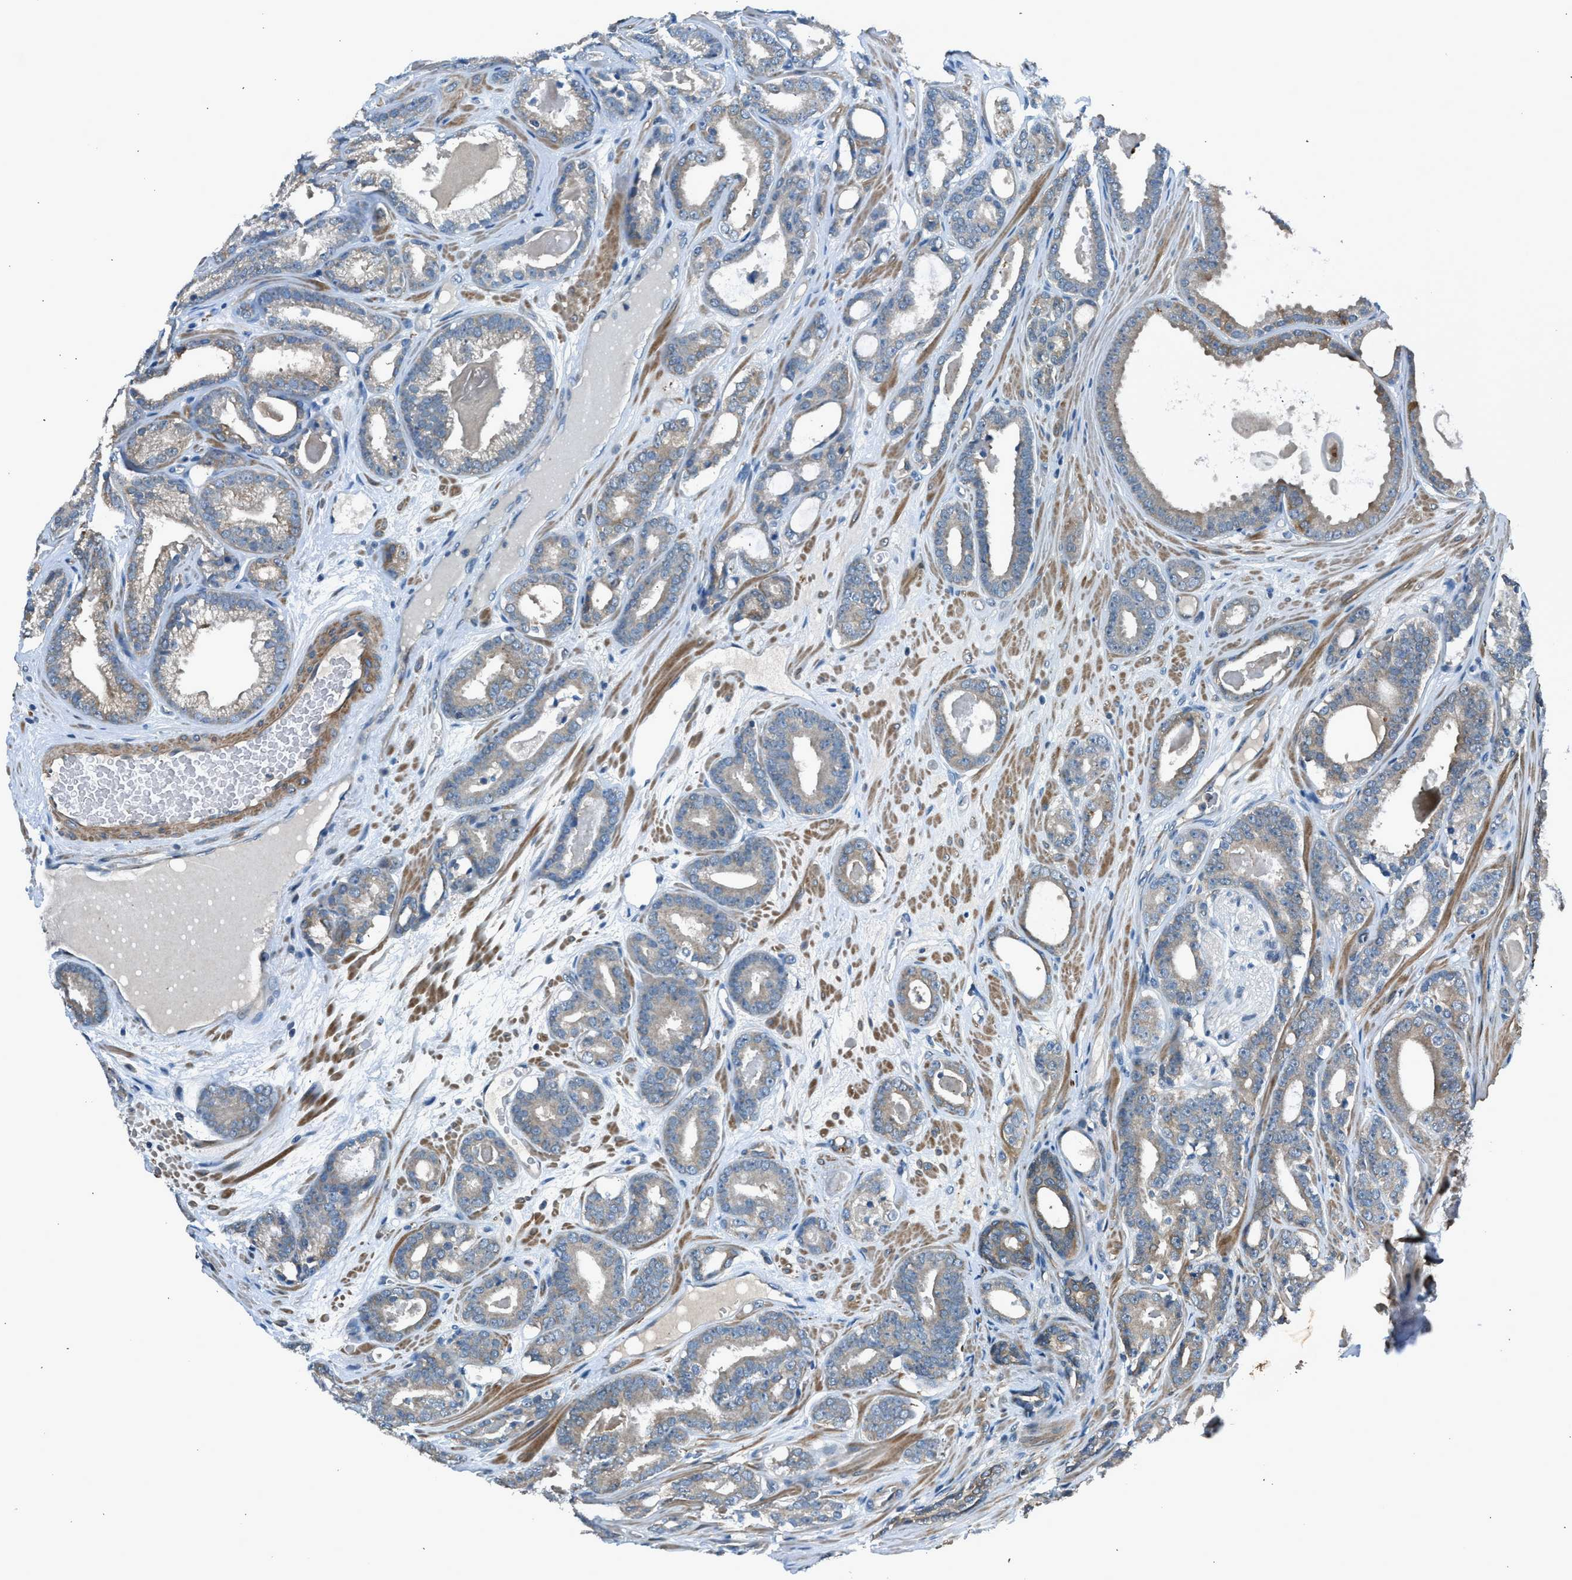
{"staining": {"intensity": "weak", "quantity": "25%-75%", "location": "cytoplasmic/membranous"}, "tissue": "prostate cancer", "cell_type": "Tumor cells", "image_type": "cancer", "snomed": [{"axis": "morphology", "description": "Adenocarcinoma, High grade"}, {"axis": "topography", "description": "Prostate"}], "caption": "Immunohistochemical staining of high-grade adenocarcinoma (prostate) demonstrates low levels of weak cytoplasmic/membranous expression in about 25%-75% of tumor cells.", "gene": "LMLN", "patient": {"sex": "male", "age": 60}}